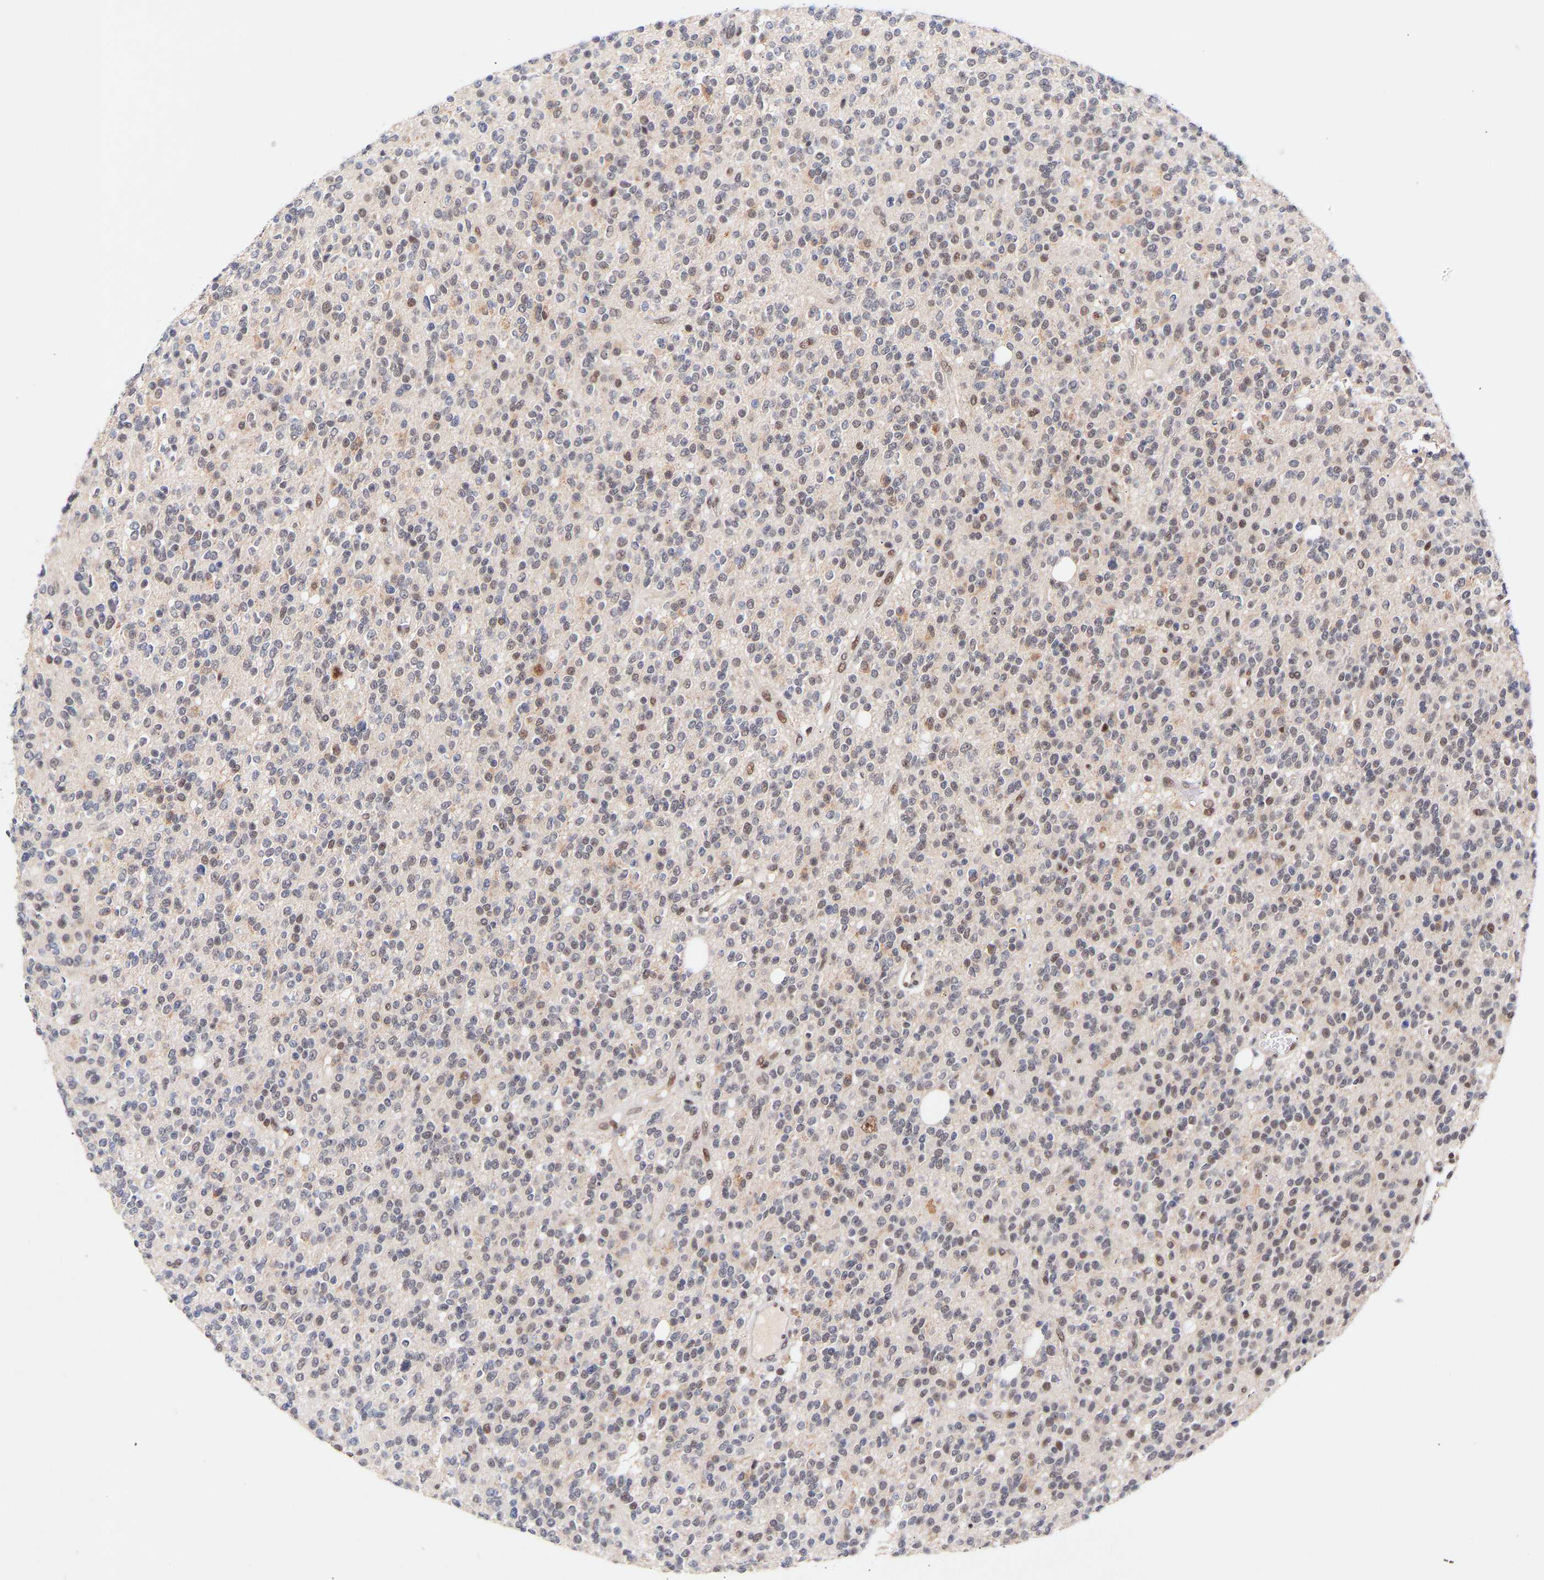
{"staining": {"intensity": "moderate", "quantity": "<25%", "location": "nuclear"}, "tissue": "glioma", "cell_type": "Tumor cells", "image_type": "cancer", "snomed": [{"axis": "morphology", "description": "Glioma, malignant, High grade"}, {"axis": "topography", "description": "Brain"}], "caption": "Protein positivity by immunohistochemistry exhibits moderate nuclear expression in about <25% of tumor cells in glioma.", "gene": "RBM15", "patient": {"sex": "male", "age": 34}}